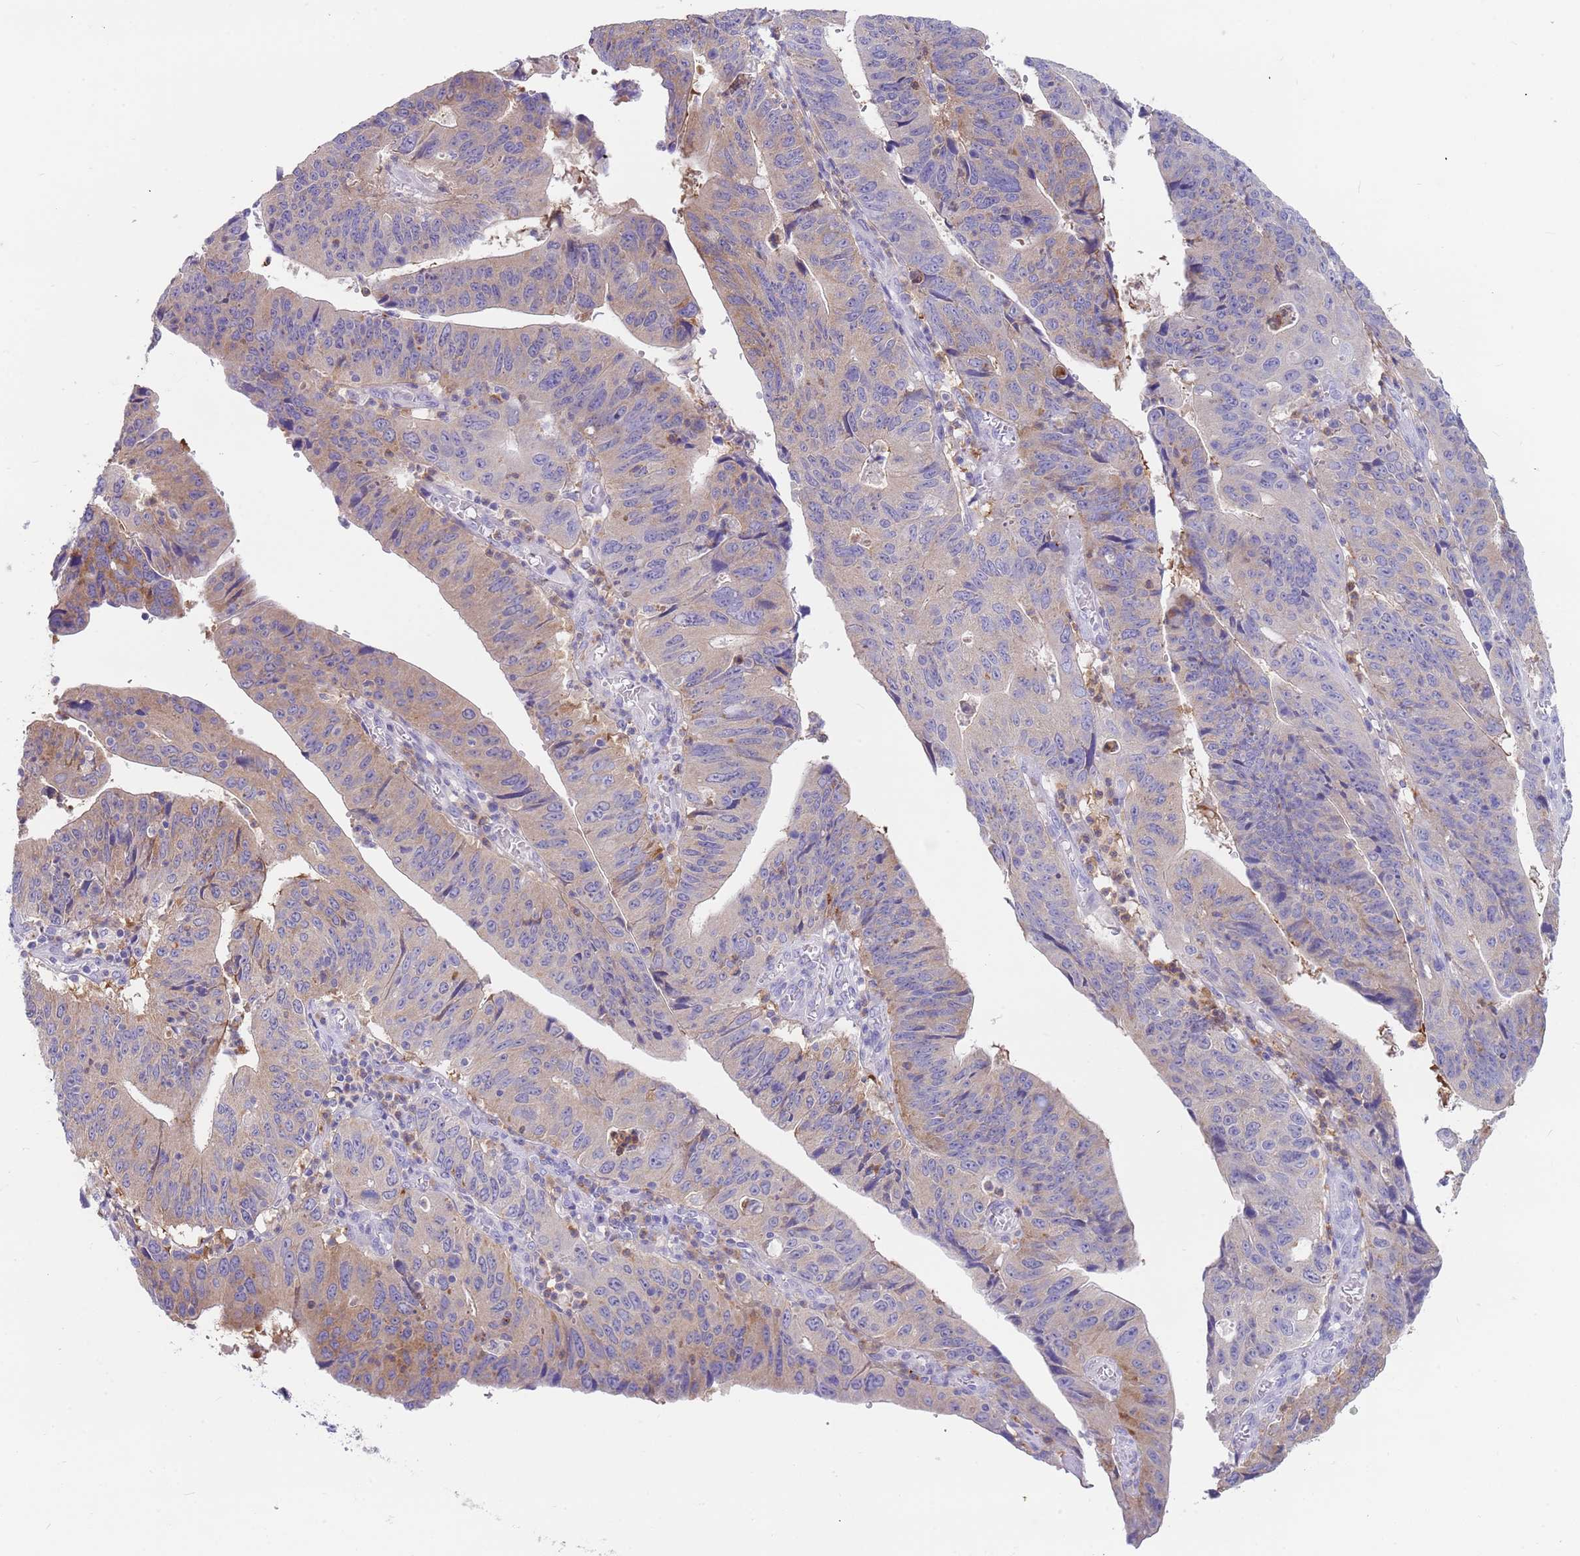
{"staining": {"intensity": "moderate", "quantity": "<25%", "location": "cytoplasmic/membranous"}, "tissue": "stomach cancer", "cell_type": "Tumor cells", "image_type": "cancer", "snomed": [{"axis": "morphology", "description": "Adenocarcinoma, NOS"}, {"axis": "topography", "description": "Stomach"}], "caption": "Immunohistochemistry (IHC) of human adenocarcinoma (stomach) exhibits low levels of moderate cytoplasmic/membranous staining in about <25% of tumor cells. (DAB = brown stain, brightfield microscopy at high magnification).", "gene": "TYW1", "patient": {"sex": "male", "age": 59}}